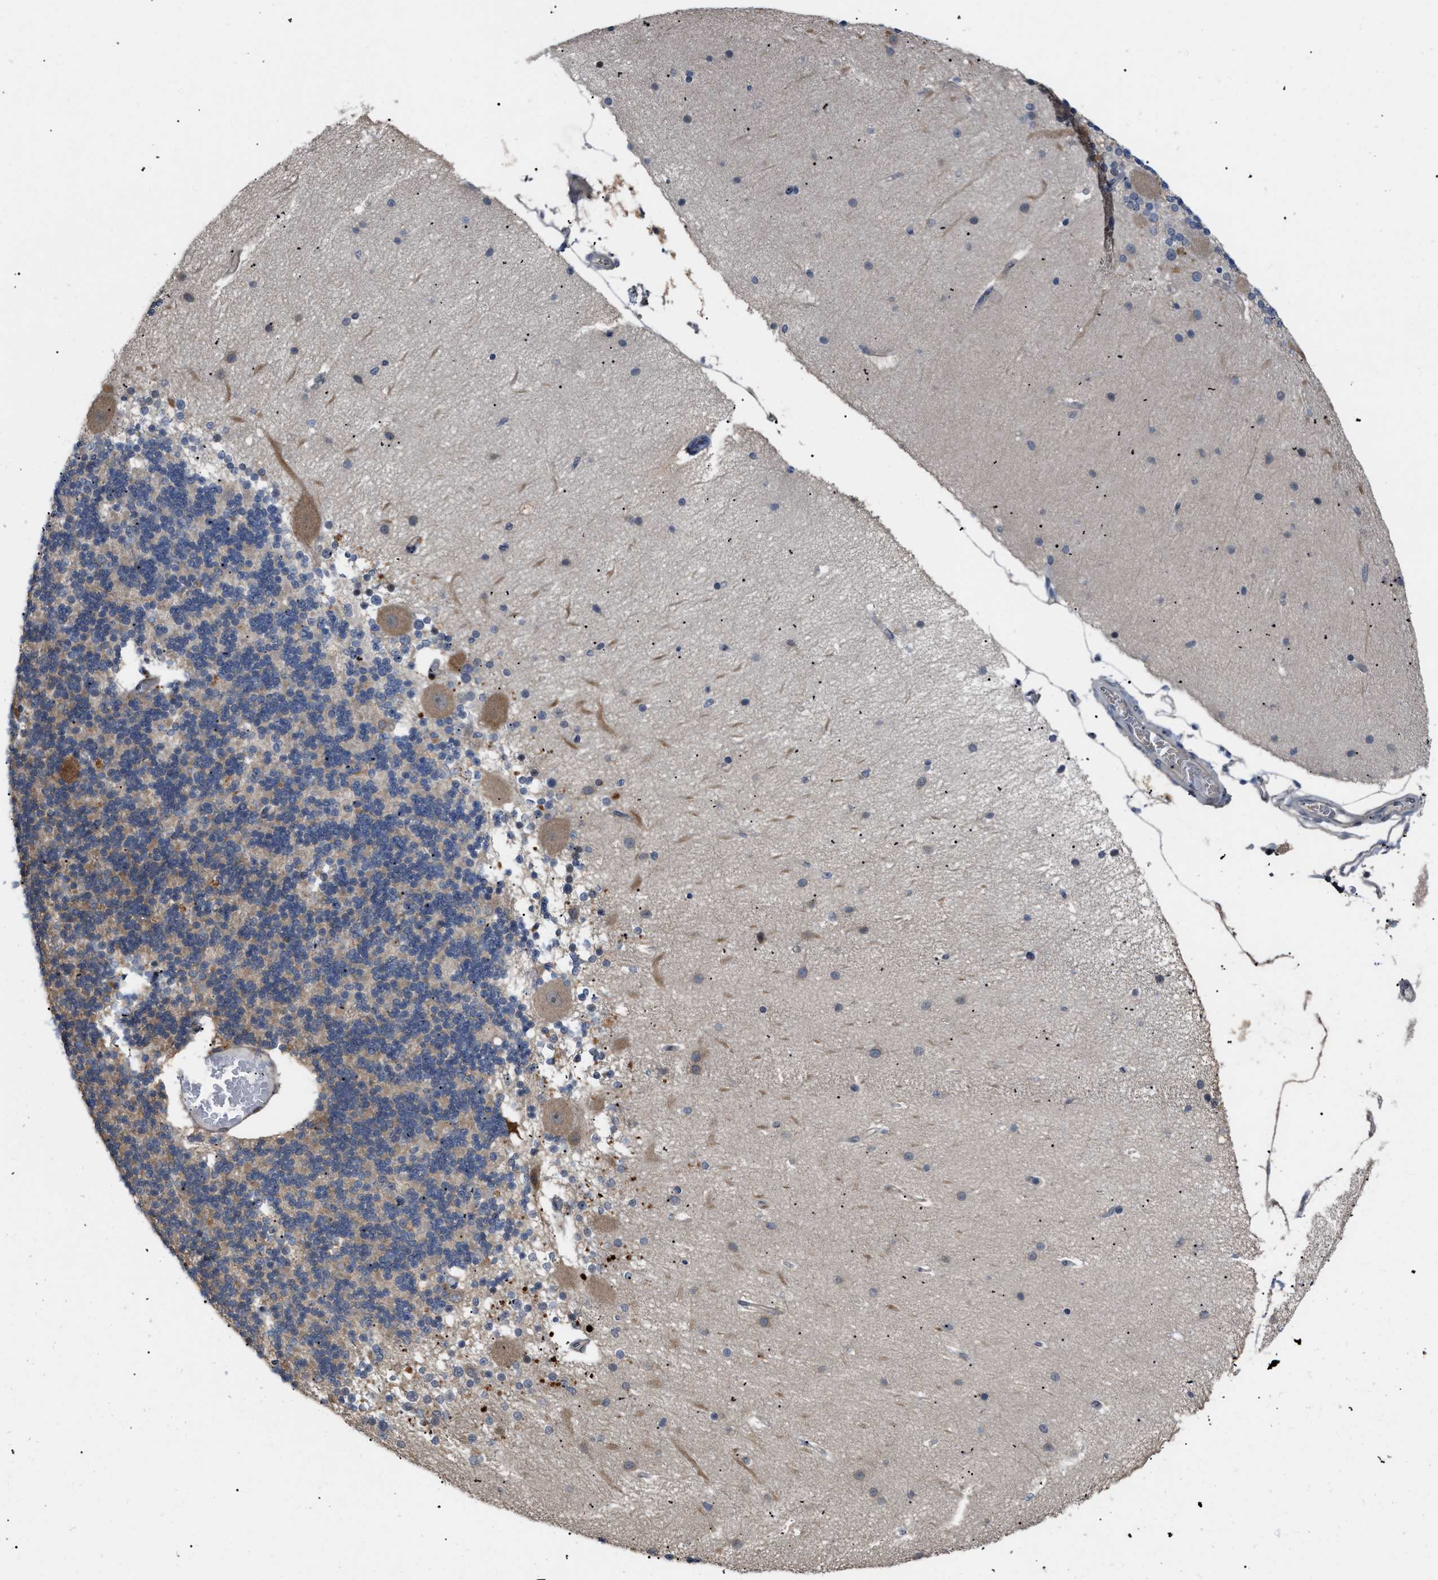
{"staining": {"intensity": "moderate", "quantity": ">75%", "location": "cytoplasmic/membranous"}, "tissue": "cerebellum", "cell_type": "Cells in granular layer", "image_type": "normal", "snomed": [{"axis": "morphology", "description": "Normal tissue, NOS"}, {"axis": "topography", "description": "Cerebellum"}], "caption": "Cells in granular layer display moderate cytoplasmic/membranous expression in about >75% of cells in benign cerebellum.", "gene": "CSNK1A1", "patient": {"sex": "female", "age": 54}}